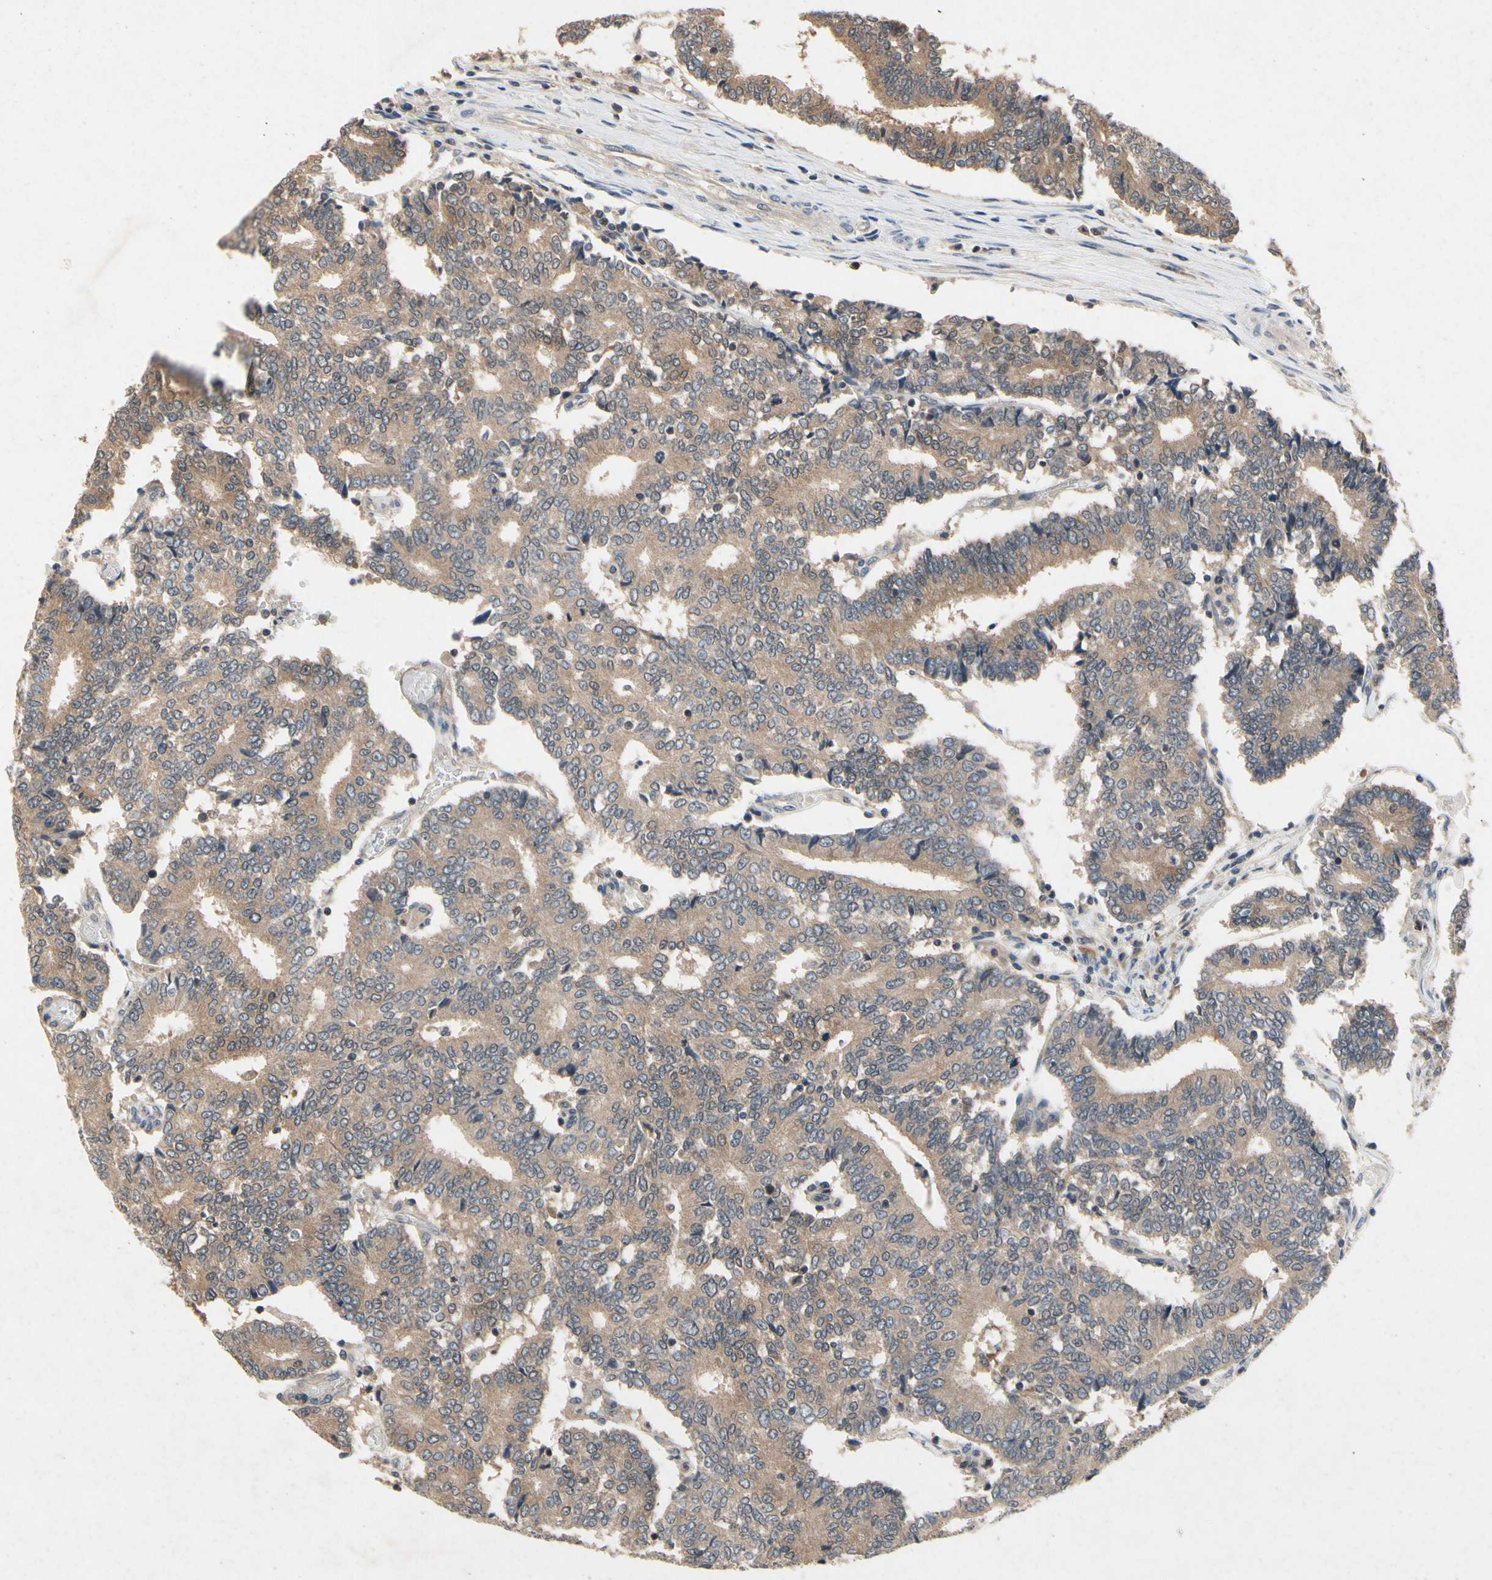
{"staining": {"intensity": "moderate", "quantity": ">75%", "location": "cytoplasmic/membranous"}, "tissue": "prostate cancer", "cell_type": "Tumor cells", "image_type": "cancer", "snomed": [{"axis": "morphology", "description": "Adenocarcinoma, High grade"}, {"axis": "topography", "description": "Prostate"}], "caption": "Approximately >75% of tumor cells in human prostate cancer (adenocarcinoma (high-grade)) display moderate cytoplasmic/membranous protein staining as visualized by brown immunohistochemical staining.", "gene": "RPS6KA1", "patient": {"sex": "male", "age": 55}}